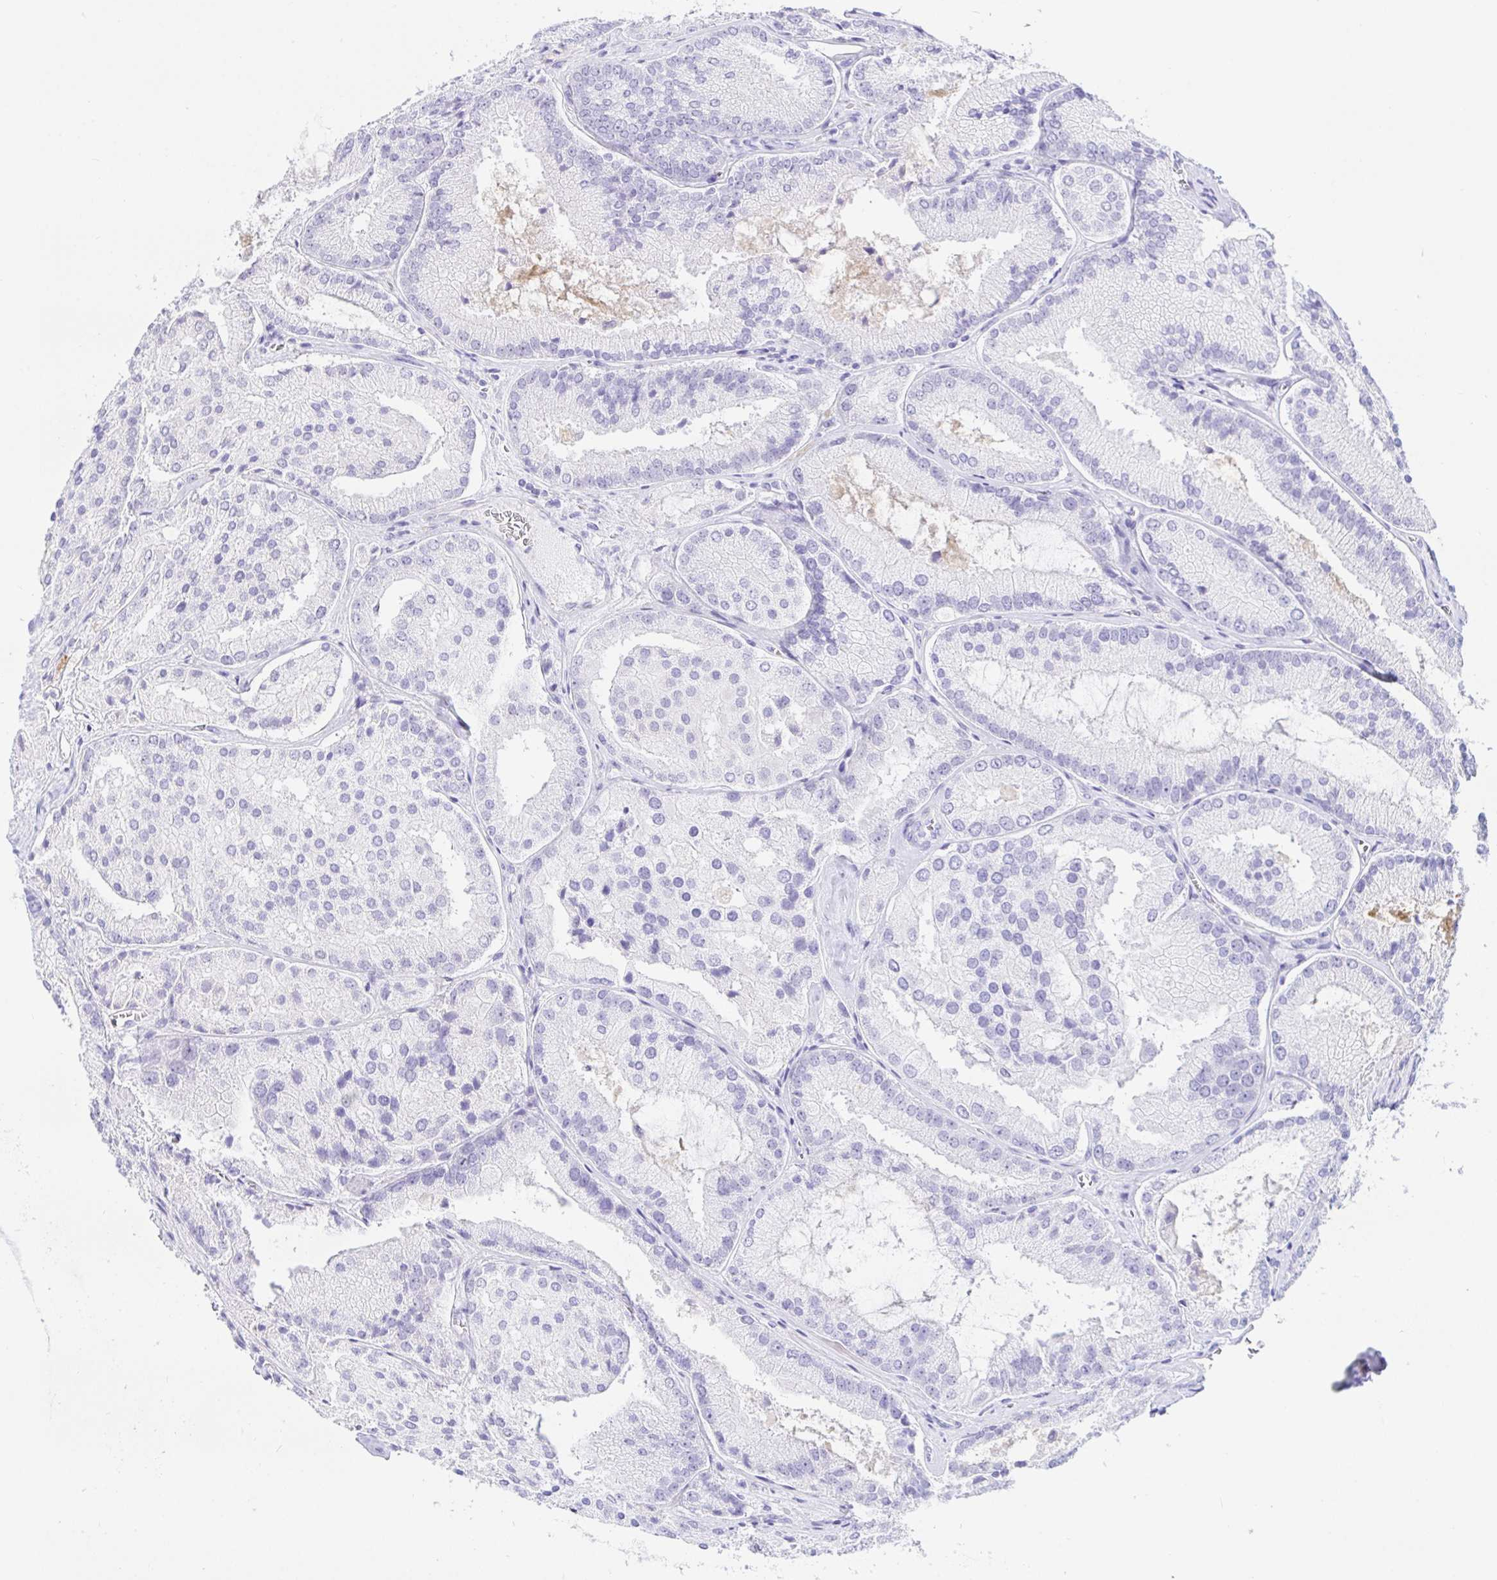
{"staining": {"intensity": "negative", "quantity": "none", "location": "none"}, "tissue": "prostate cancer", "cell_type": "Tumor cells", "image_type": "cancer", "snomed": [{"axis": "morphology", "description": "Adenocarcinoma, High grade"}, {"axis": "topography", "description": "Prostate"}], "caption": "Image shows no significant protein staining in tumor cells of prostate high-grade adenocarcinoma. Nuclei are stained in blue.", "gene": "PAX8", "patient": {"sex": "male", "age": 73}}